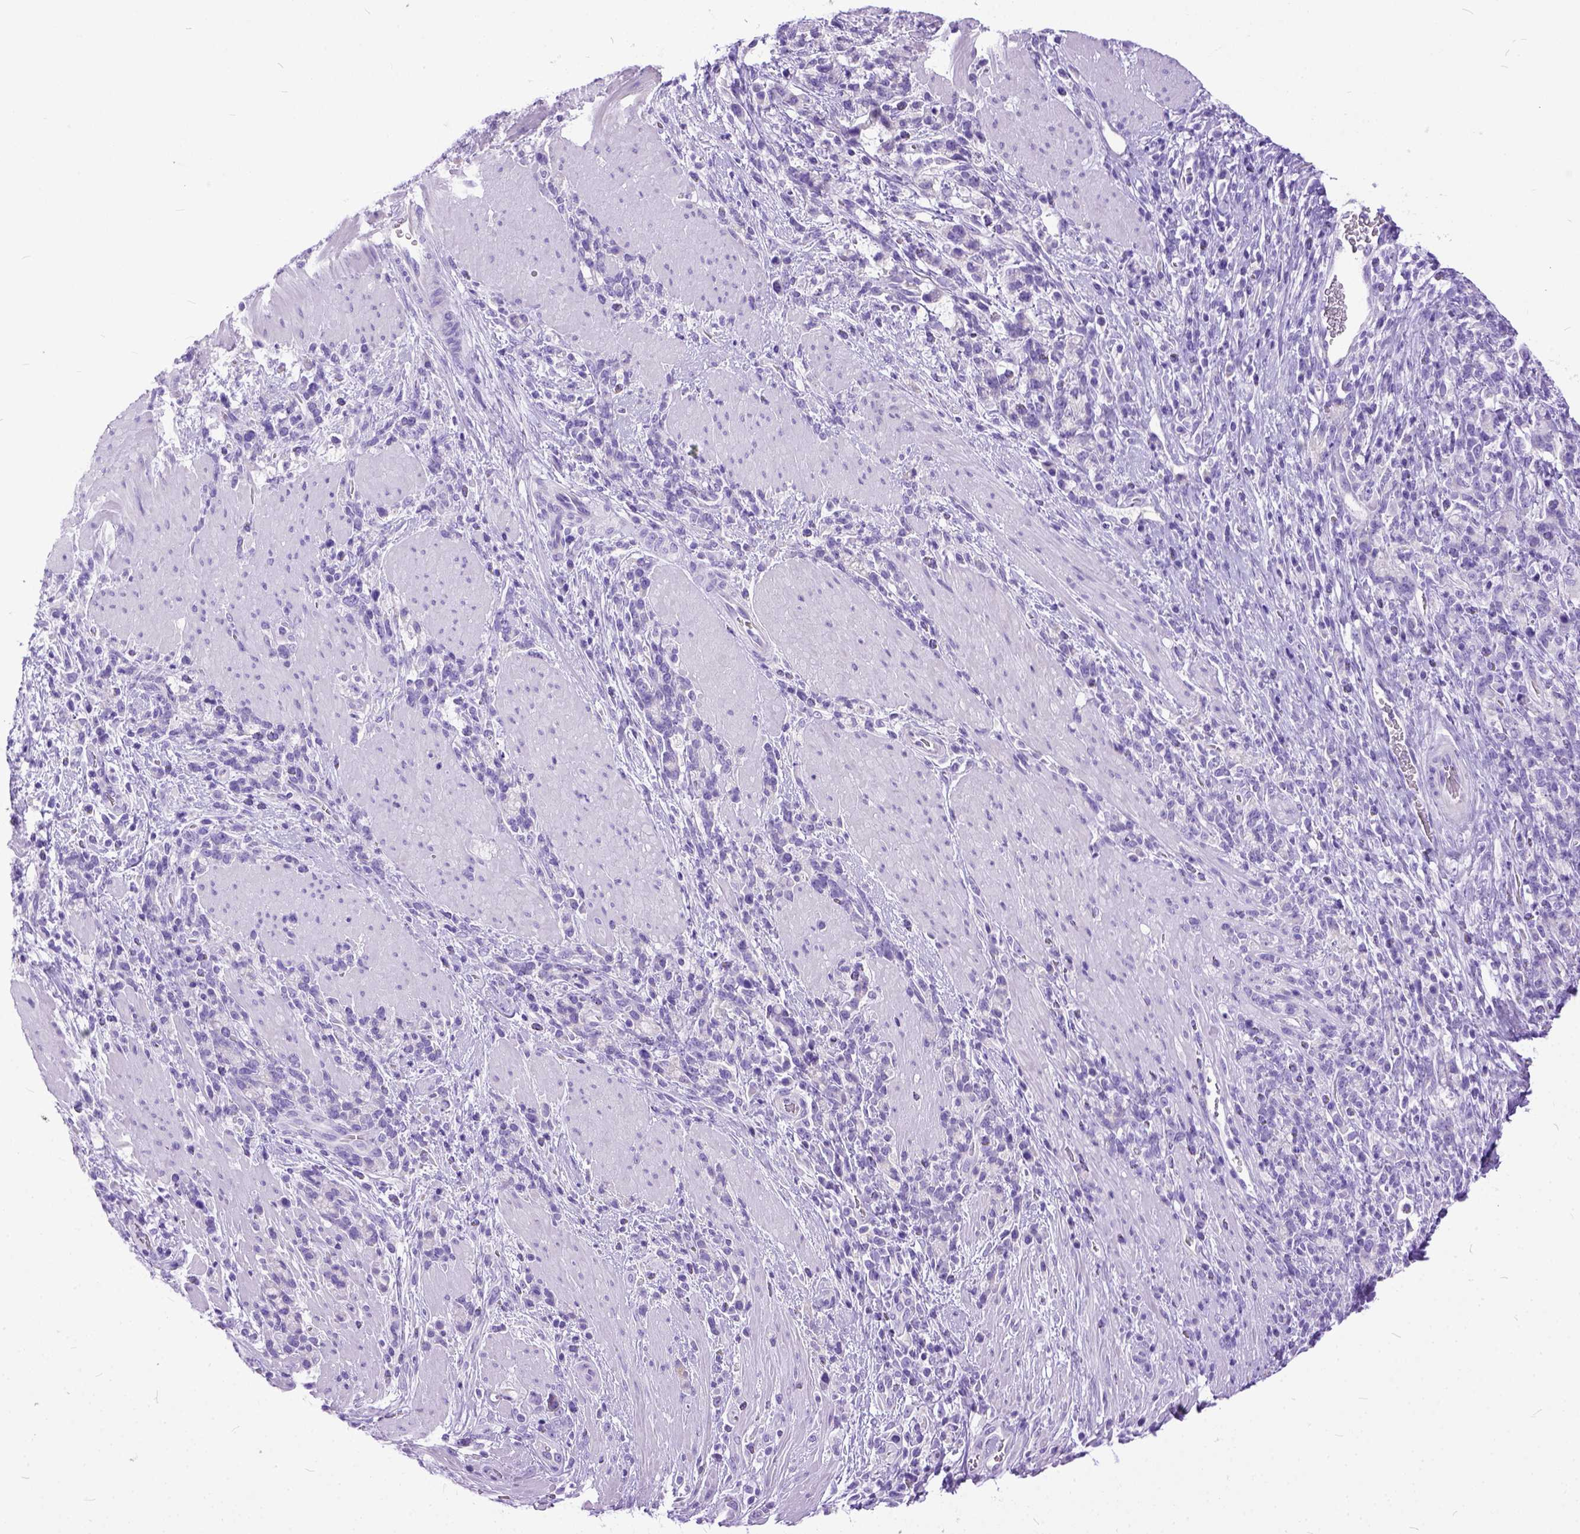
{"staining": {"intensity": "negative", "quantity": "none", "location": "none"}, "tissue": "stomach cancer", "cell_type": "Tumor cells", "image_type": "cancer", "snomed": [{"axis": "morphology", "description": "Adenocarcinoma, NOS"}, {"axis": "topography", "description": "Stomach"}], "caption": "Immunohistochemistry image of neoplastic tissue: adenocarcinoma (stomach) stained with DAB (3,3'-diaminobenzidine) displays no significant protein positivity in tumor cells.", "gene": "PPL", "patient": {"sex": "female", "age": 57}}